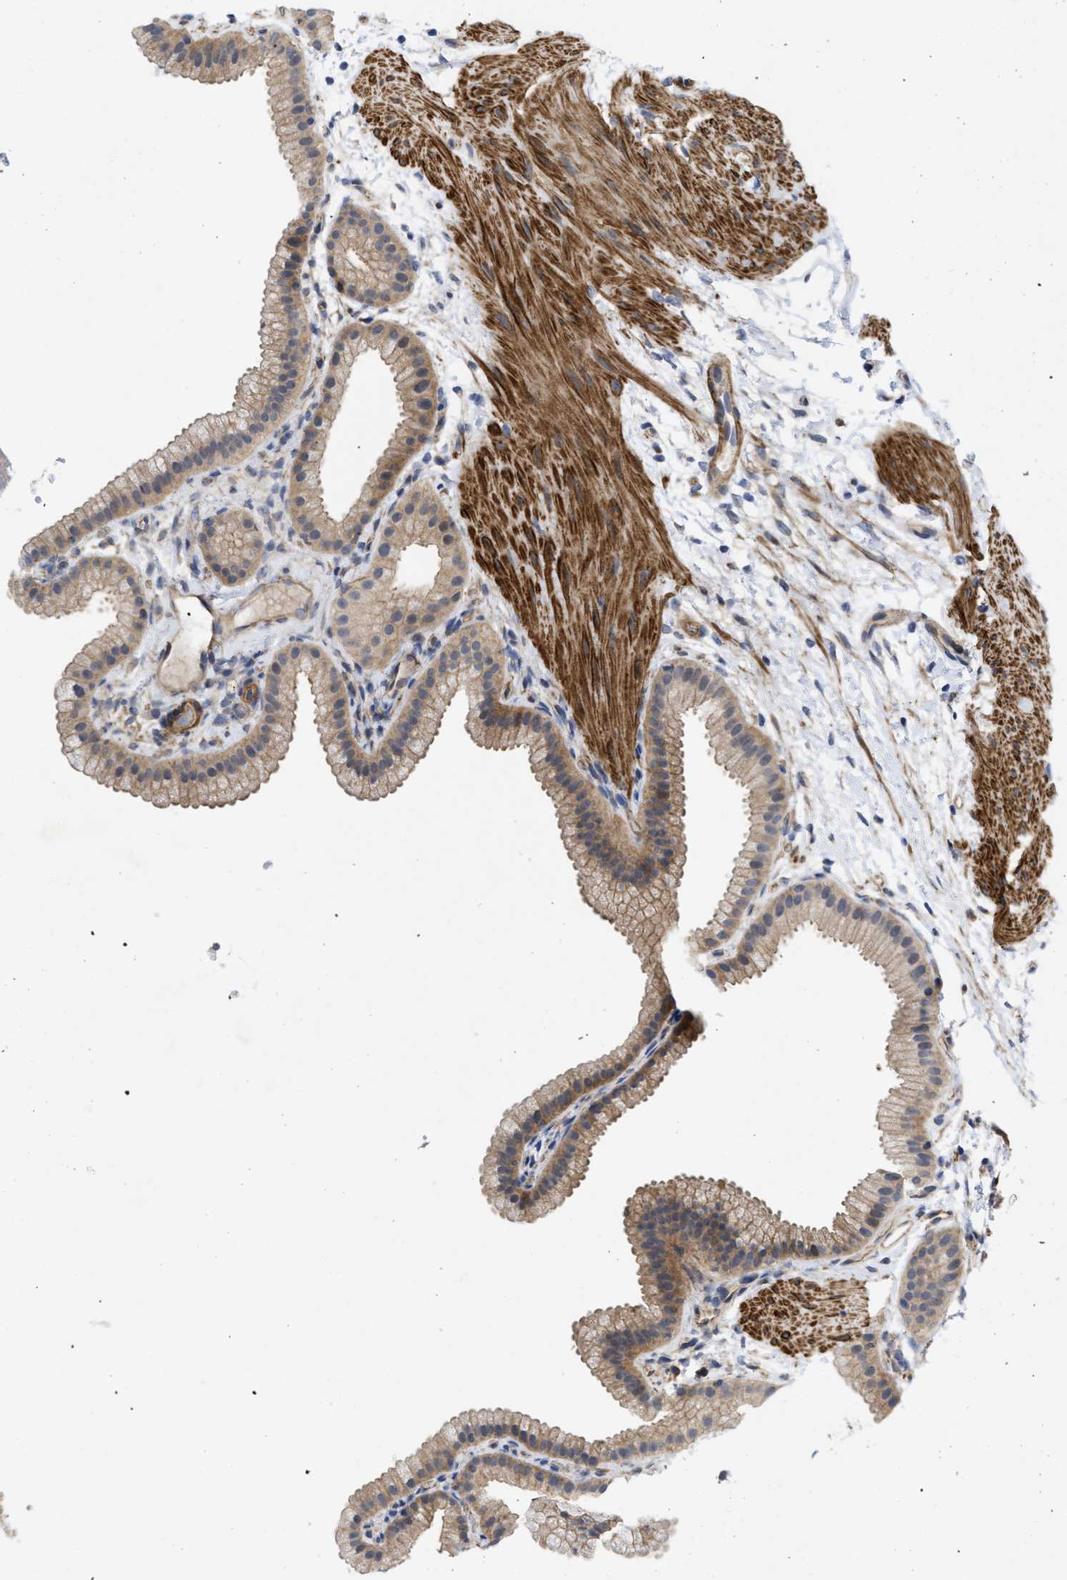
{"staining": {"intensity": "weak", "quantity": ">75%", "location": "cytoplasmic/membranous"}, "tissue": "gallbladder", "cell_type": "Glandular cells", "image_type": "normal", "snomed": [{"axis": "morphology", "description": "Normal tissue, NOS"}, {"axis": "topography", "description": "Gallbladder"}], "caption": "Immunohistochemical staining of benign gallbladder displays weak cytoplasmic/membranous protein positivity in approximately >75% of glandular cells.", "gene": "ARHGEF26", "patient": {"sex": "female", "age": 64}}